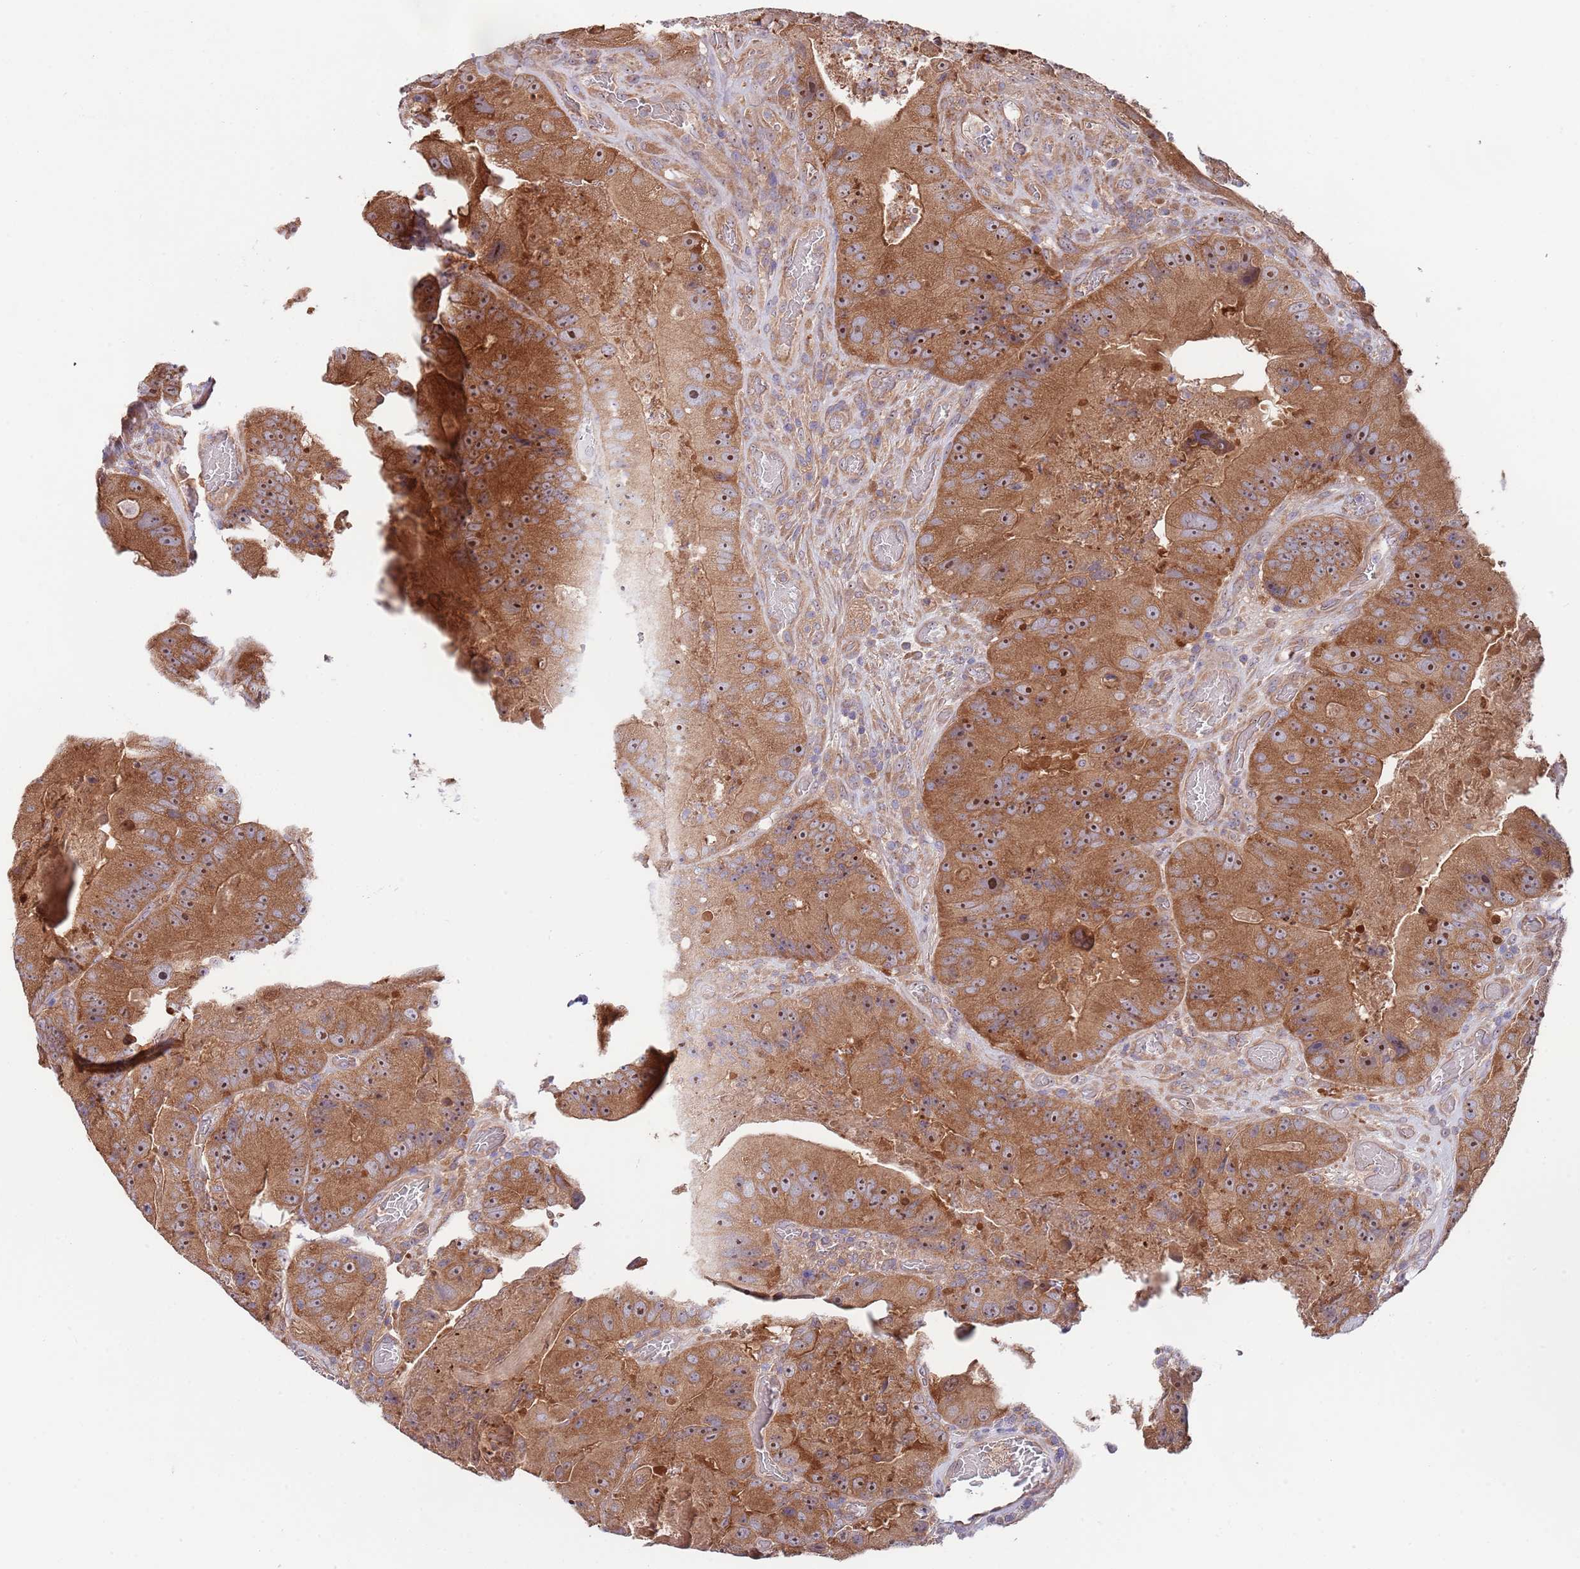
{"staining": {"intensity": "moderate", "quantity": ">75%", "location": "cytoplasmic/membranous,nuclear"}, "tissue": "colorectal cancer", "cell_type": "Tumor cells", "image_type": "cancer", "snomed": [{"axis": "morphology", "description": "Adenocarcinoma, NOS"}, {"axis": "topography", "description": "Colon"}], "caption": "A high-resolution micrograph shows immunohistochemistry staining of colorectal cancer, which displays moderate cytoplasmic/membranous and nuclear positivity in approximately >75% of tumor cells. (DAB = brown stain, brightfield microscopy at high magnification).", "gene": "EIF3F", "patient": {"sex": "female", "age": 86}}